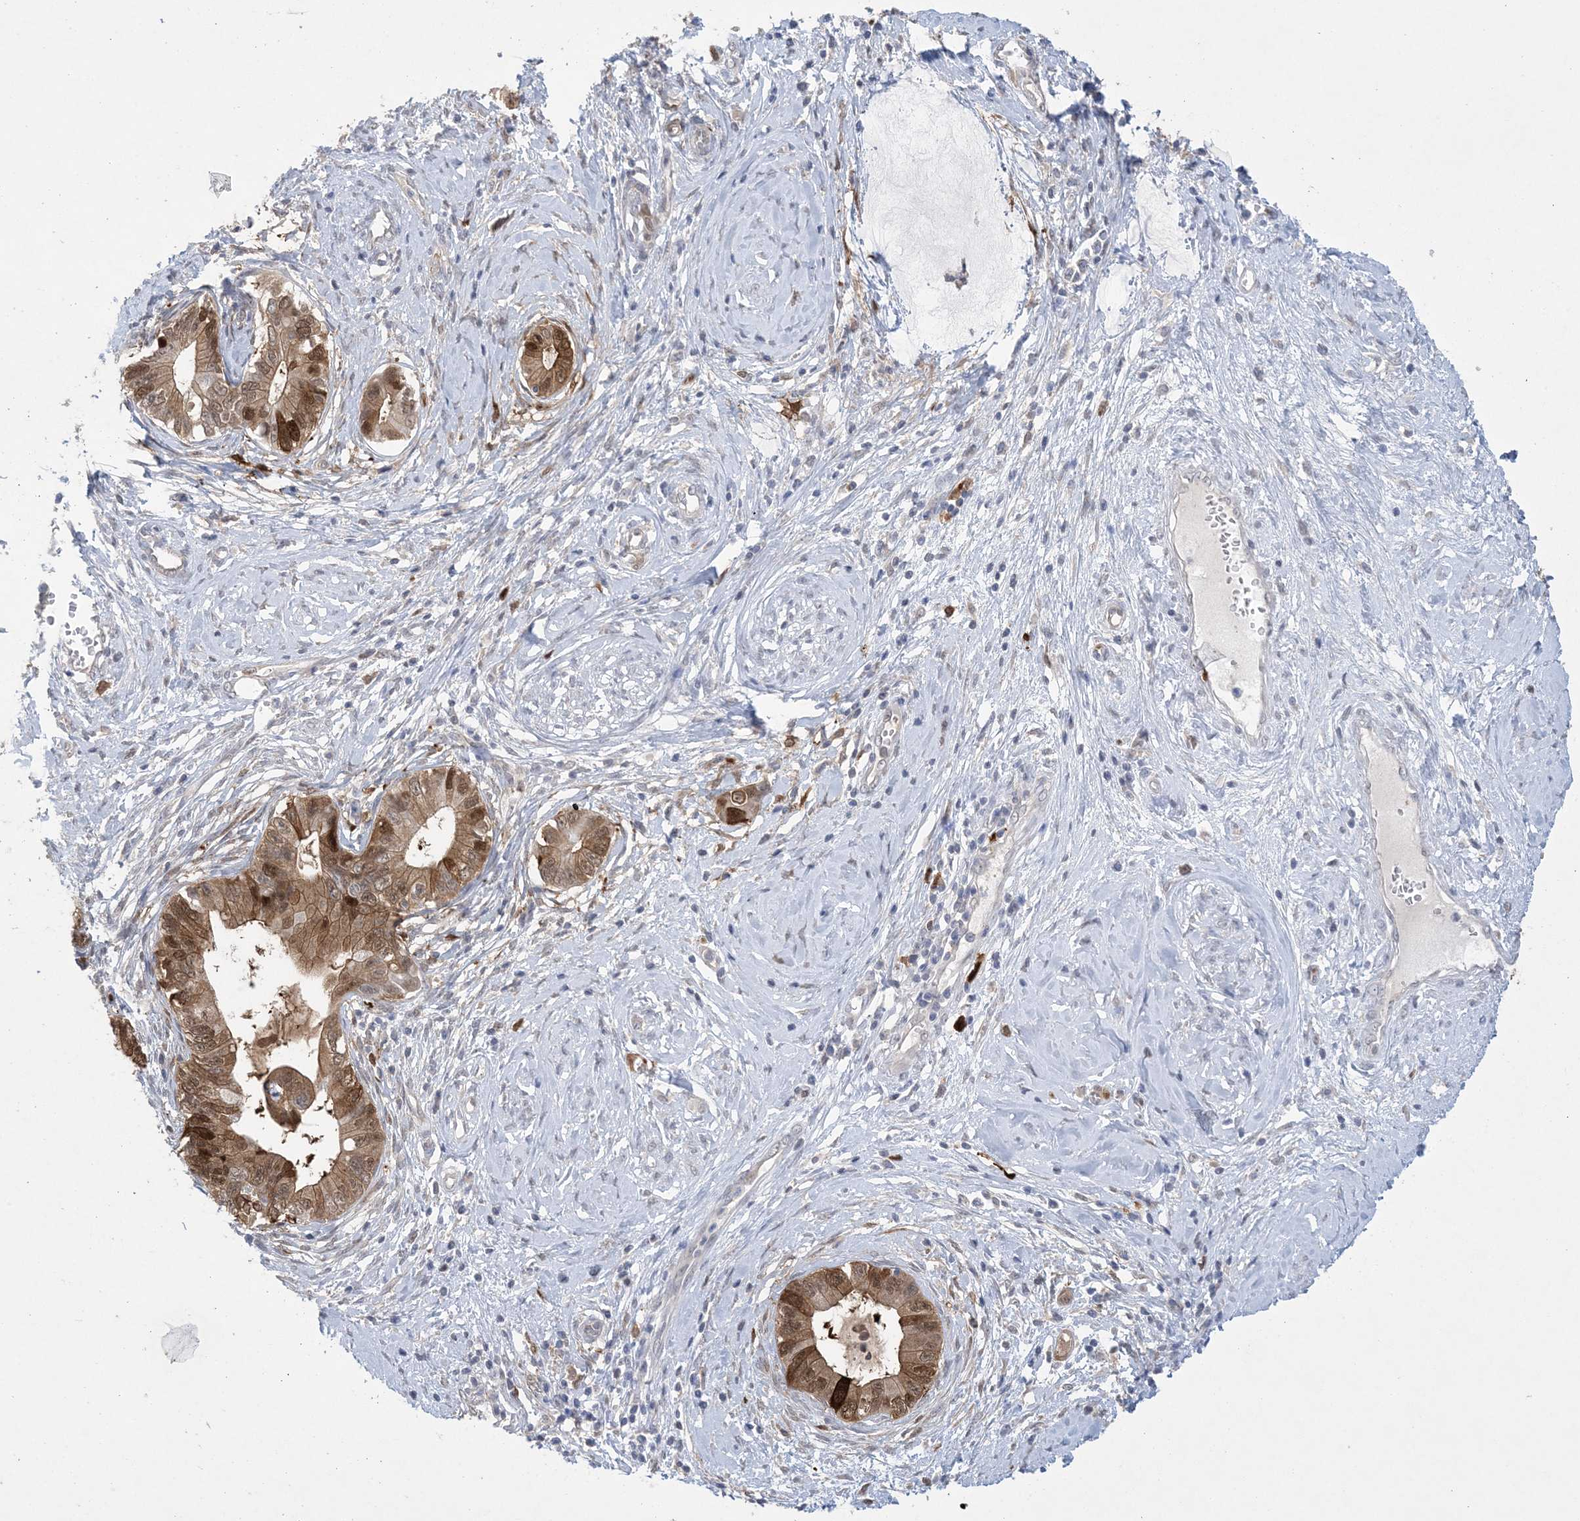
{"staining": {"intensity": "moderate", "quantity": ">75%", "location": "cytoplasmic/membranous,nuclear"}, "tissue": "cervical cancer", "cell_type": "Tumor cells", "image_type": "cancer", "snomed": [{"axis": "morphology", "description": "Adenocarcinoma, NOS"}, {"axis": "topography", "description": "Cervix"}], "caption": "A high-resolution image shows IHC staining of adenocarcinoma (cervical), which reveals moderate cytoplasmic/membranous and nuclear expression in approximately >75% of tumor cells. Immunohistochemistry stains the protein of interest in brown and the nuclei are stained blue.", "gene": "HMGCS1", "patient": {"sex": "female", "age": 44}}